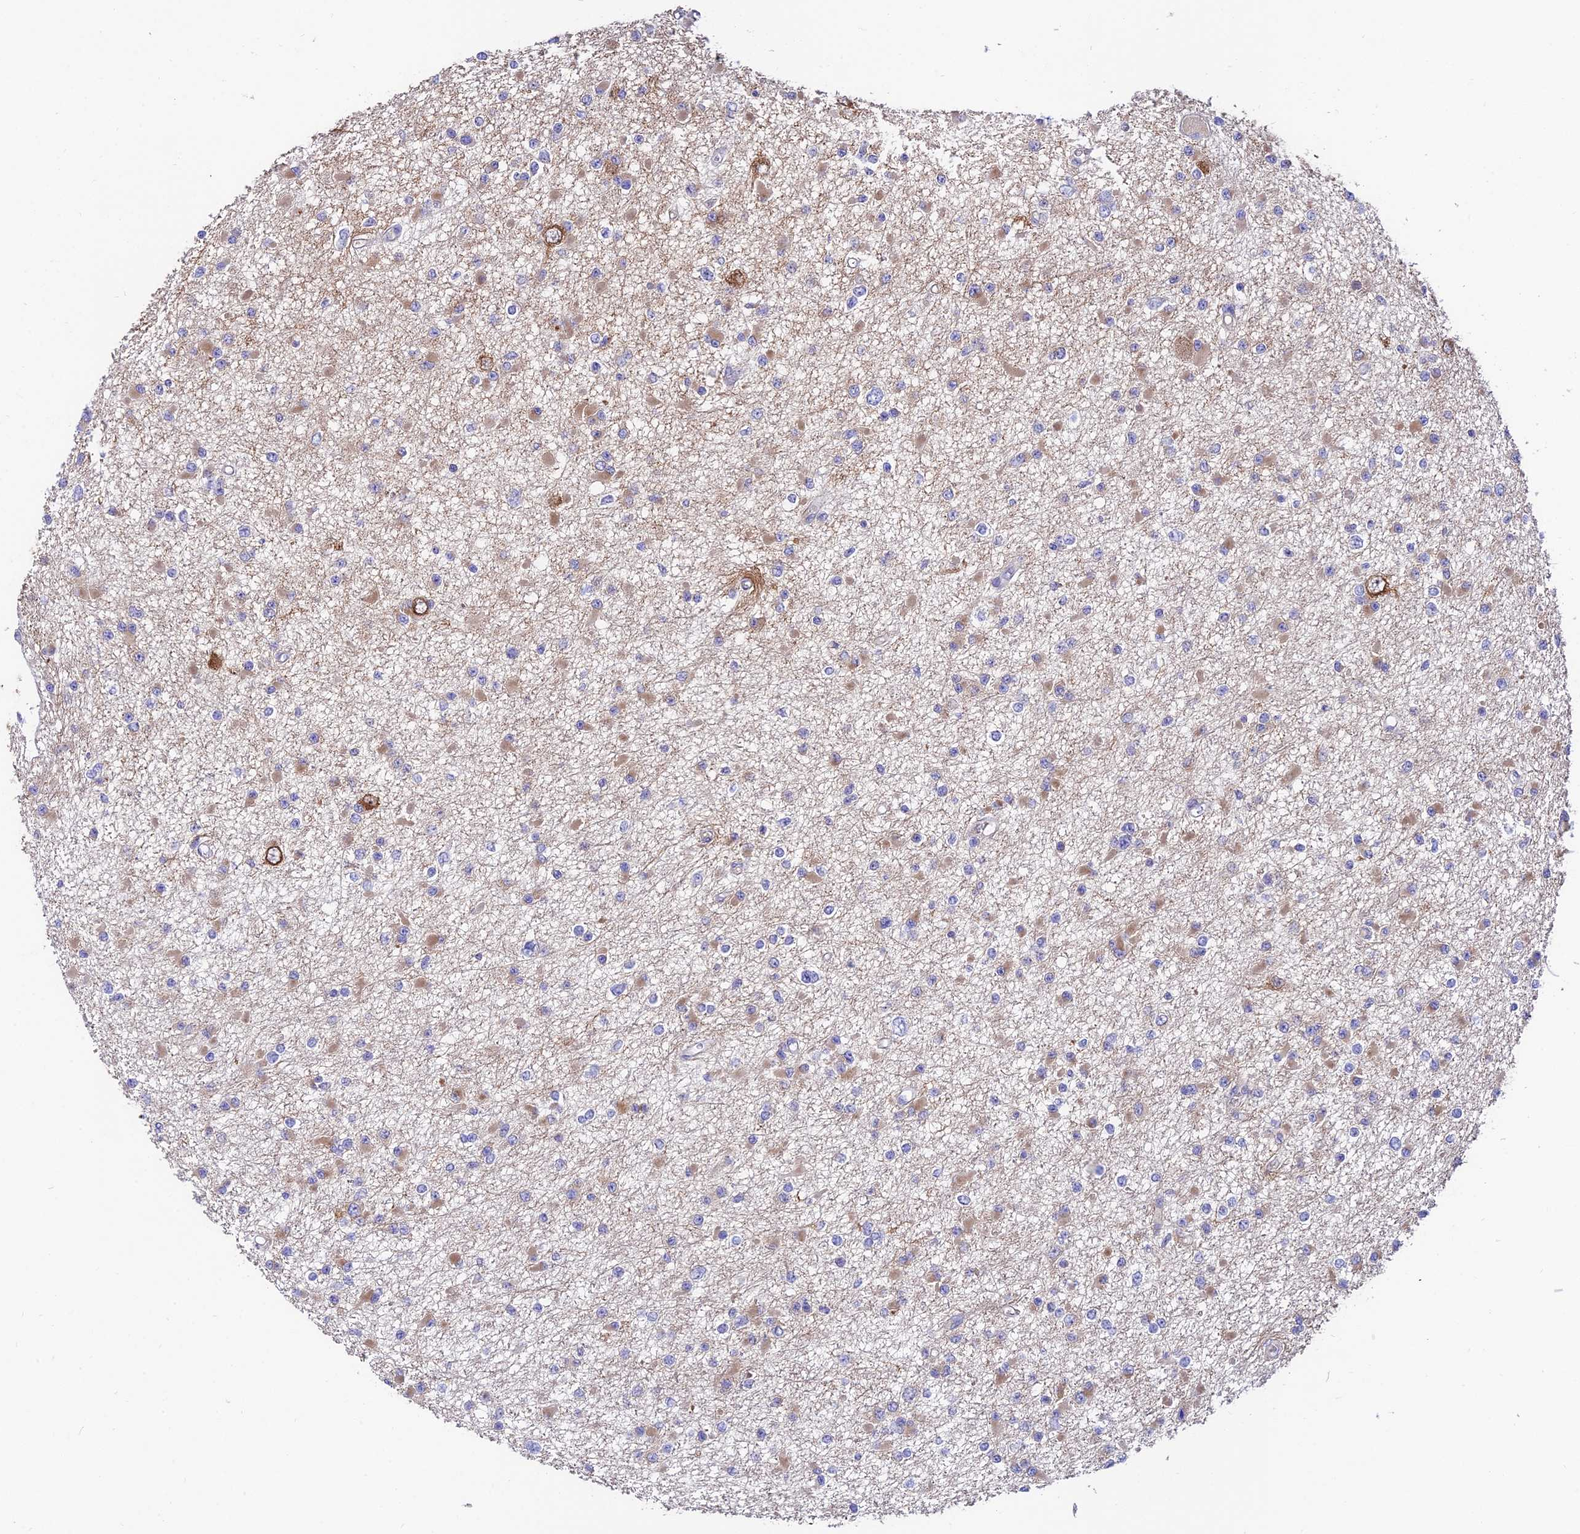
{"staining": {"intensity": "weak", "quantity": "25%-75%", "location": "cytoplasmic/membranous"}, "tissue": "glioma", "cell_type": "Tumor cells", "image_type": "cancer", "snomed": [{"axis": "morphology", "description": "Glioma, malignant, Low grade"}, {"axis": "topography", "description": "Brain"}], "caption": "A low amount of weak cytoplasmic/membranous positivity is appreciated in about 25%-75% of tumor cells in glioma tissue. The staining is performed using DAB brown chromogen to label protein expression. The nuclei are counter-stained blue using hematoxylin.", "gene": "DUSP29", "patient": {"sex": "female", "age": 22}}